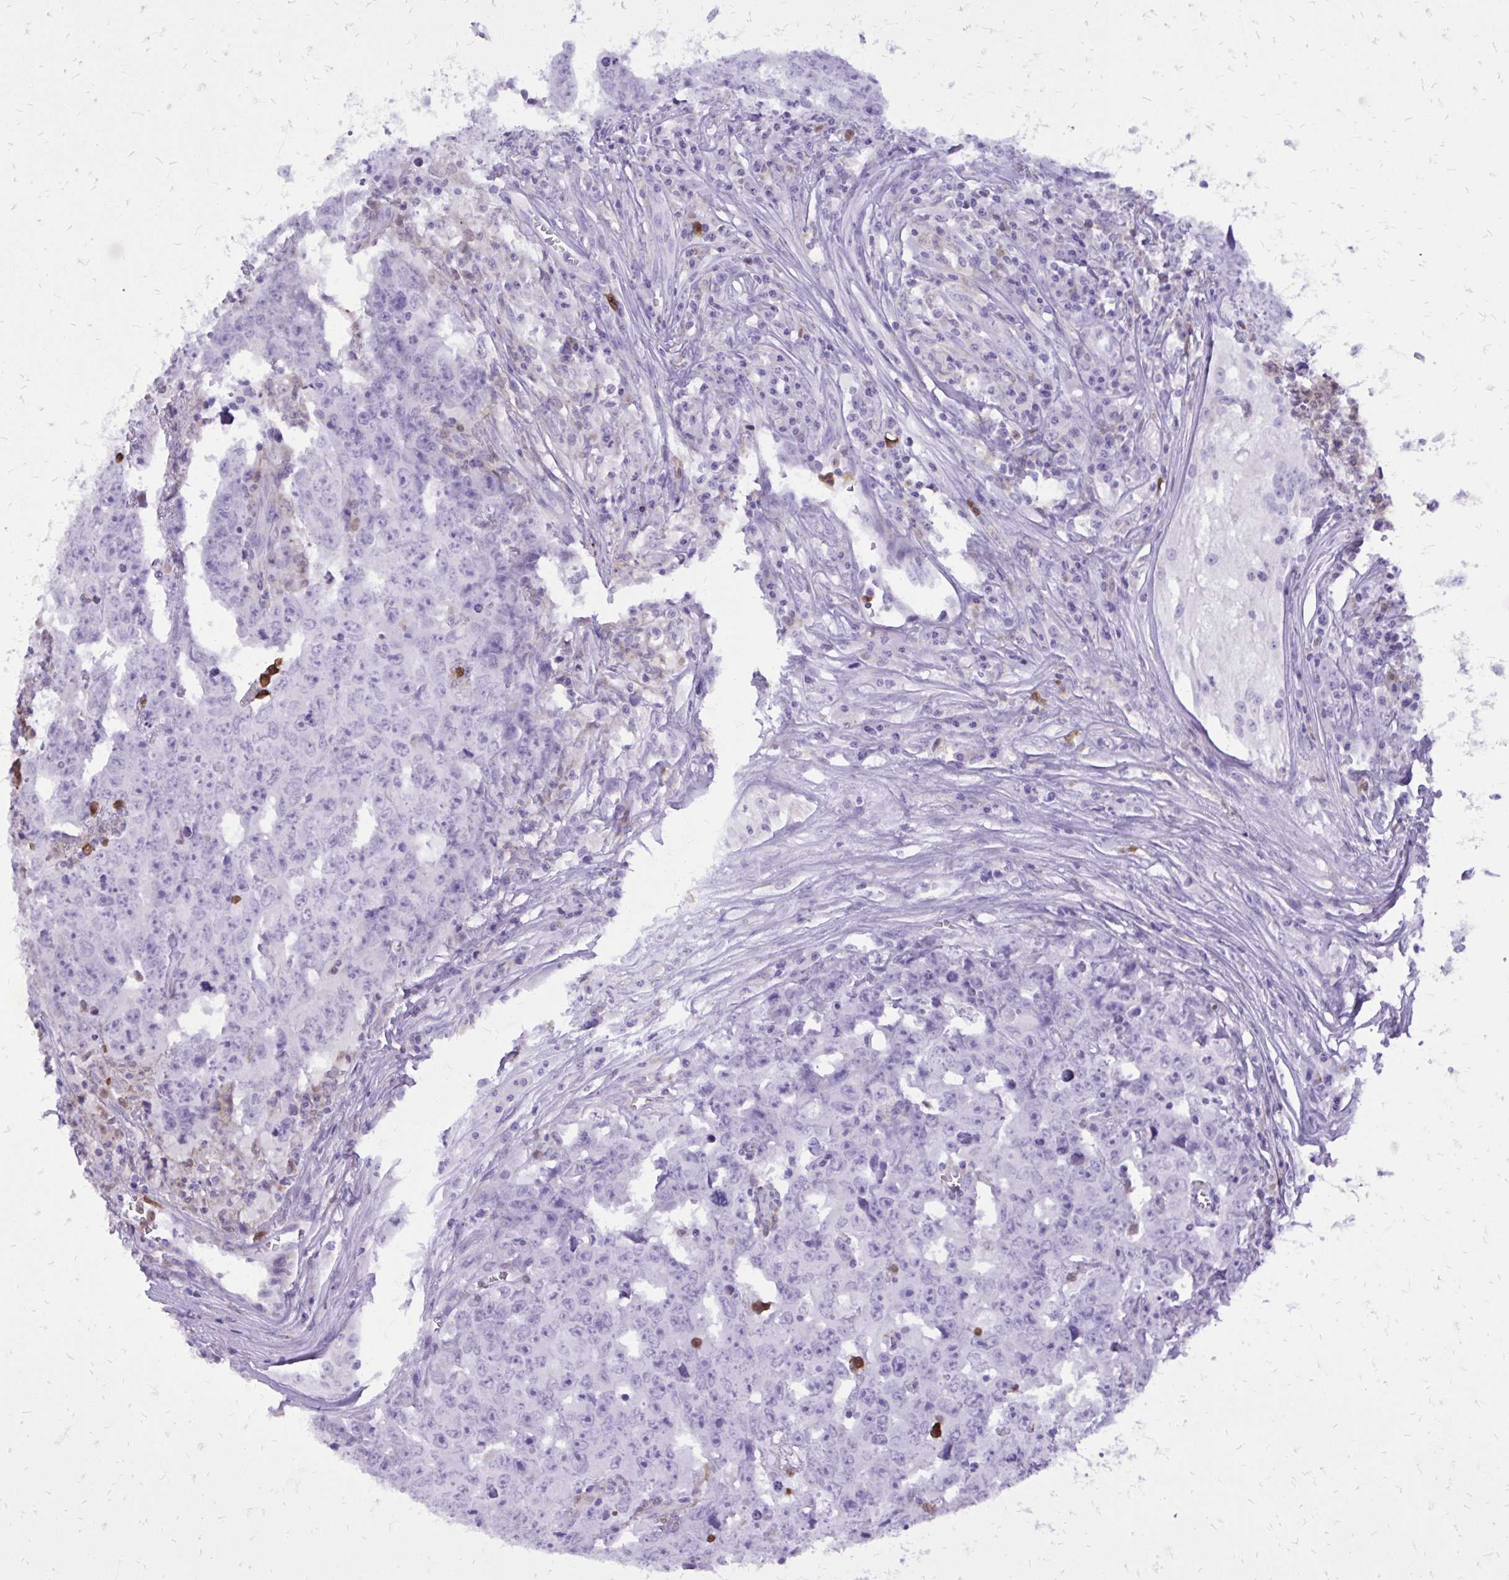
{"staining": {"intensity": "negative", "quantity": "none", "location": "none"}, "tissue": "testis cancer", "cell_type": "Tumor cells", "image_type": "cancer", "snomed": [{"axis": "morphology", "description": "Carcinoma, Embryonal, NOS"}, {"axis": "topography", "description": "Testis"}], "caption": "Immunohistochemistry (IHC) of human embryonal carcinoma (testis) reveals no positivity in tumor cells.", "gene": "CAT", "patient": {"sex": "male", "age": 22}}